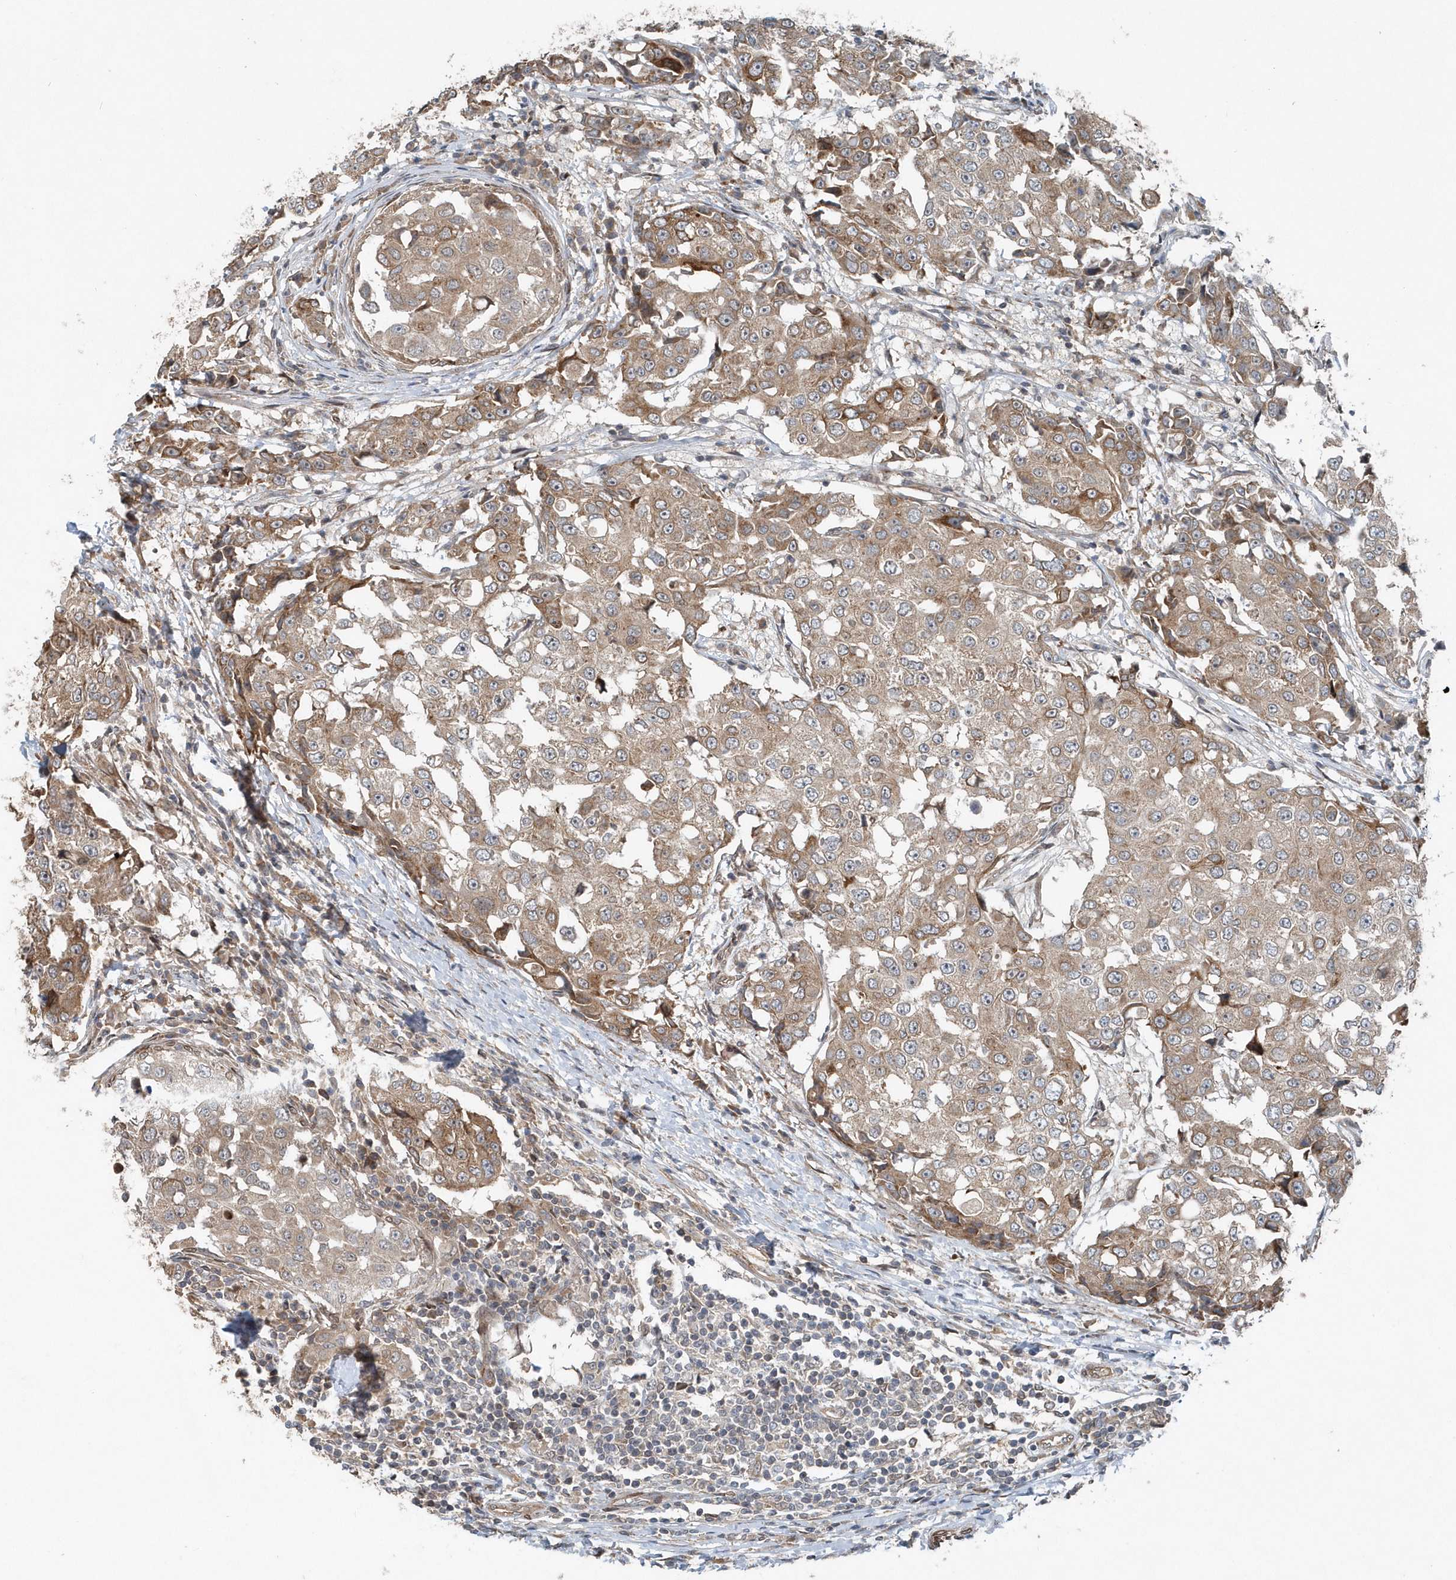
{"staining": {"intensity": "weak", "quantity": ">75%", "location": "cytoplasmic/membranous"}, "tissue": "breast cancer", "cell_type": "Tumor cells", "image_type": "cancer", "snomed": [{"axis": "morphology", "description": "Duct carcinoma"}, {"axis": "topography", "description": "Breast"}], "caption": "Intraductal carcinoma (breast) stained for a protein (brown) displays weak cytoplasmic/membranous positive positivity in approximately >75% of tumor cells.", "gene": "MCC", "patient": {"sex": "female", "age": 27}}